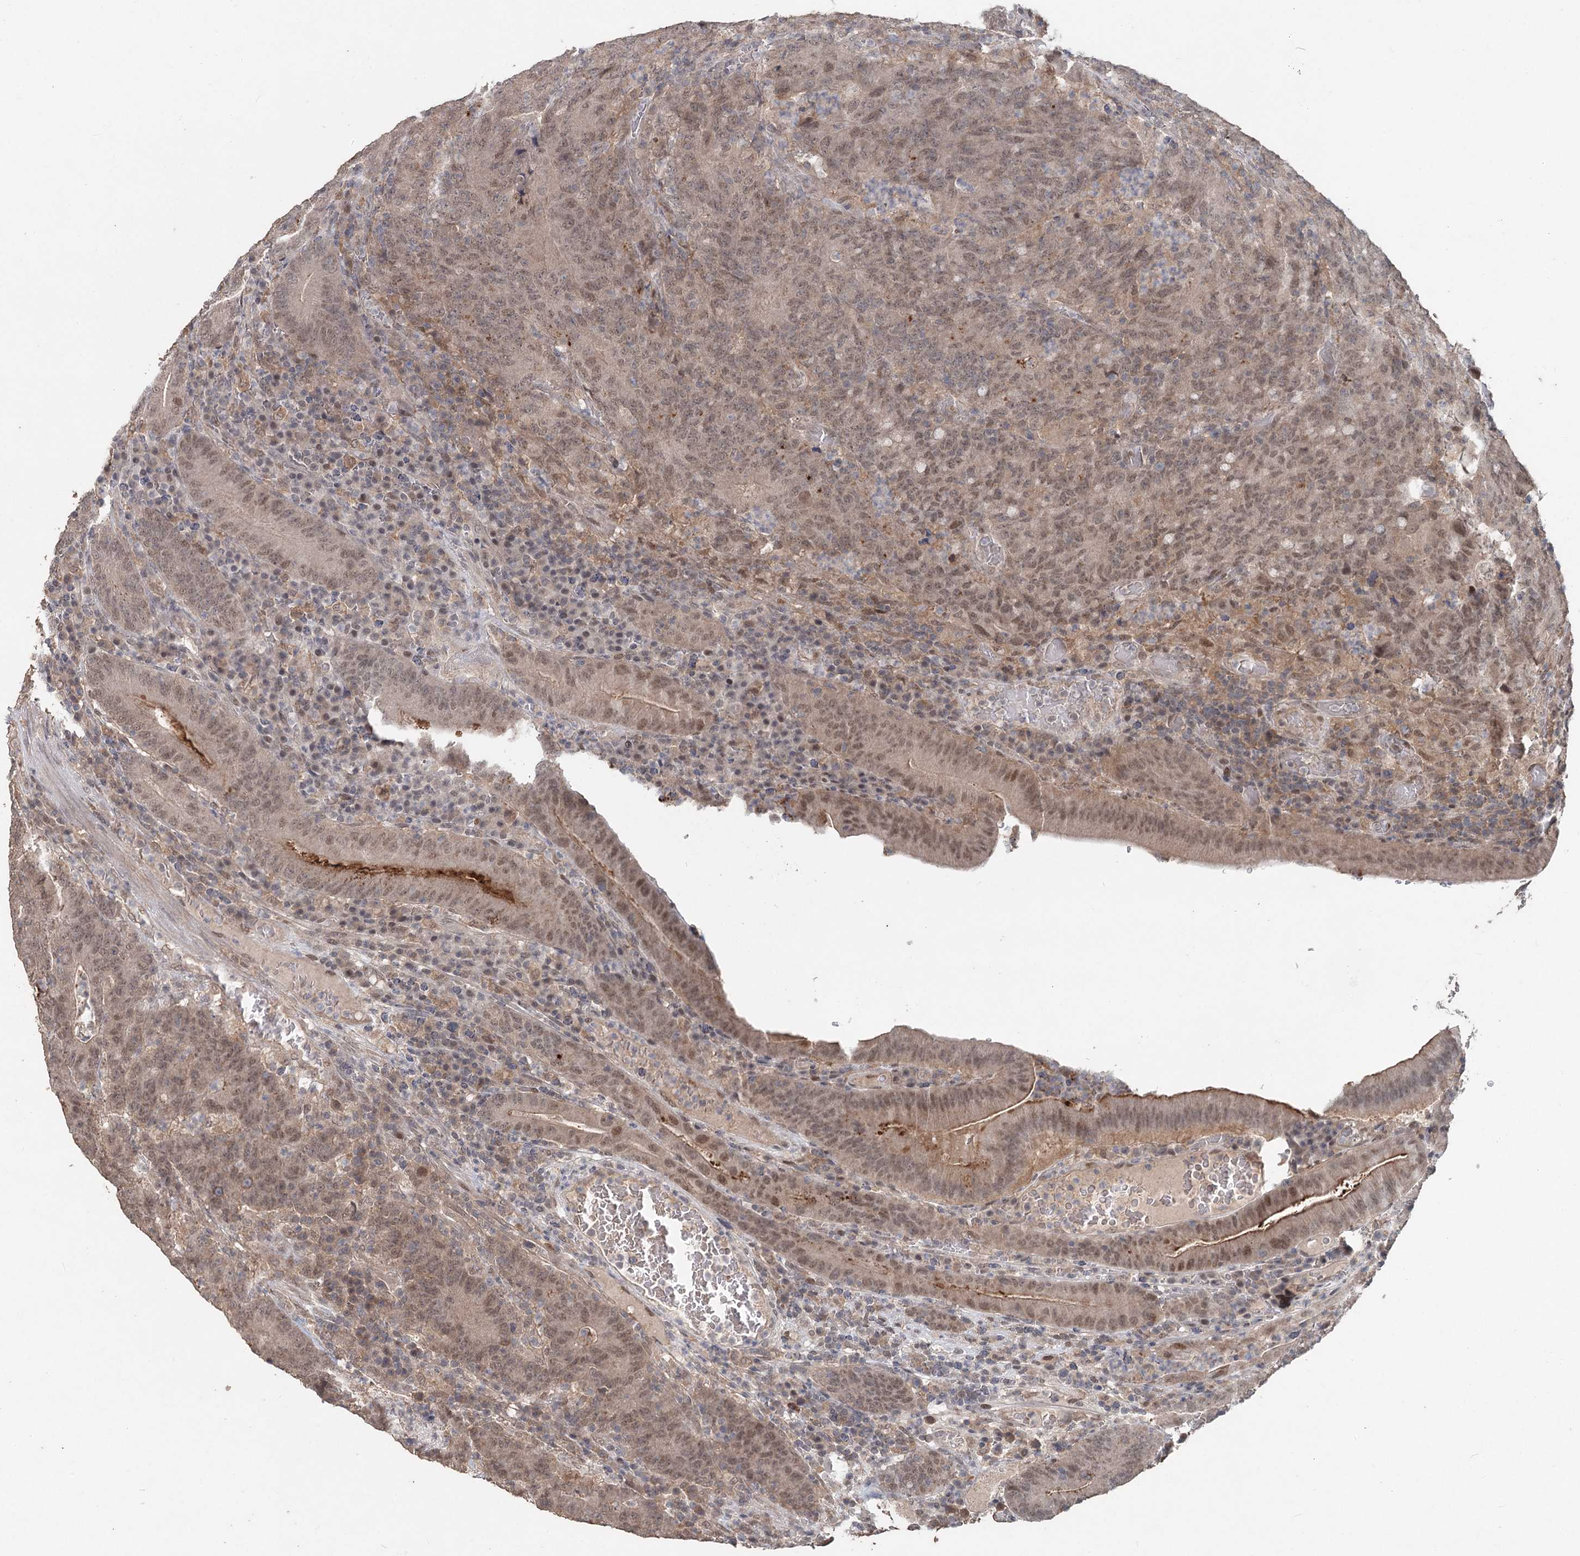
{"staining": {"intensity": "moderate", "quantity": ">75%", "location": "nuclear"}, "tissue": "colorectal cancer", "cell_type": "Tumor cells", "image_type": "cancer", "snomed": [{"axis": "morphology", "description": "Normal tissue, NOS"}, {"axis": "morphology", "description": "Adenocarcinoma, NOS"}, {"axis": "topography", "description": "Colon"}], "caption": "Immunohistochemical staining of human colorectal adenocarcinoma demonstrates medium levels of moderate nuclear protein staining in approximately >75% of tumor cells.", "gene": "FBXO7", "patient": {"sex": "female", "age": 75}}